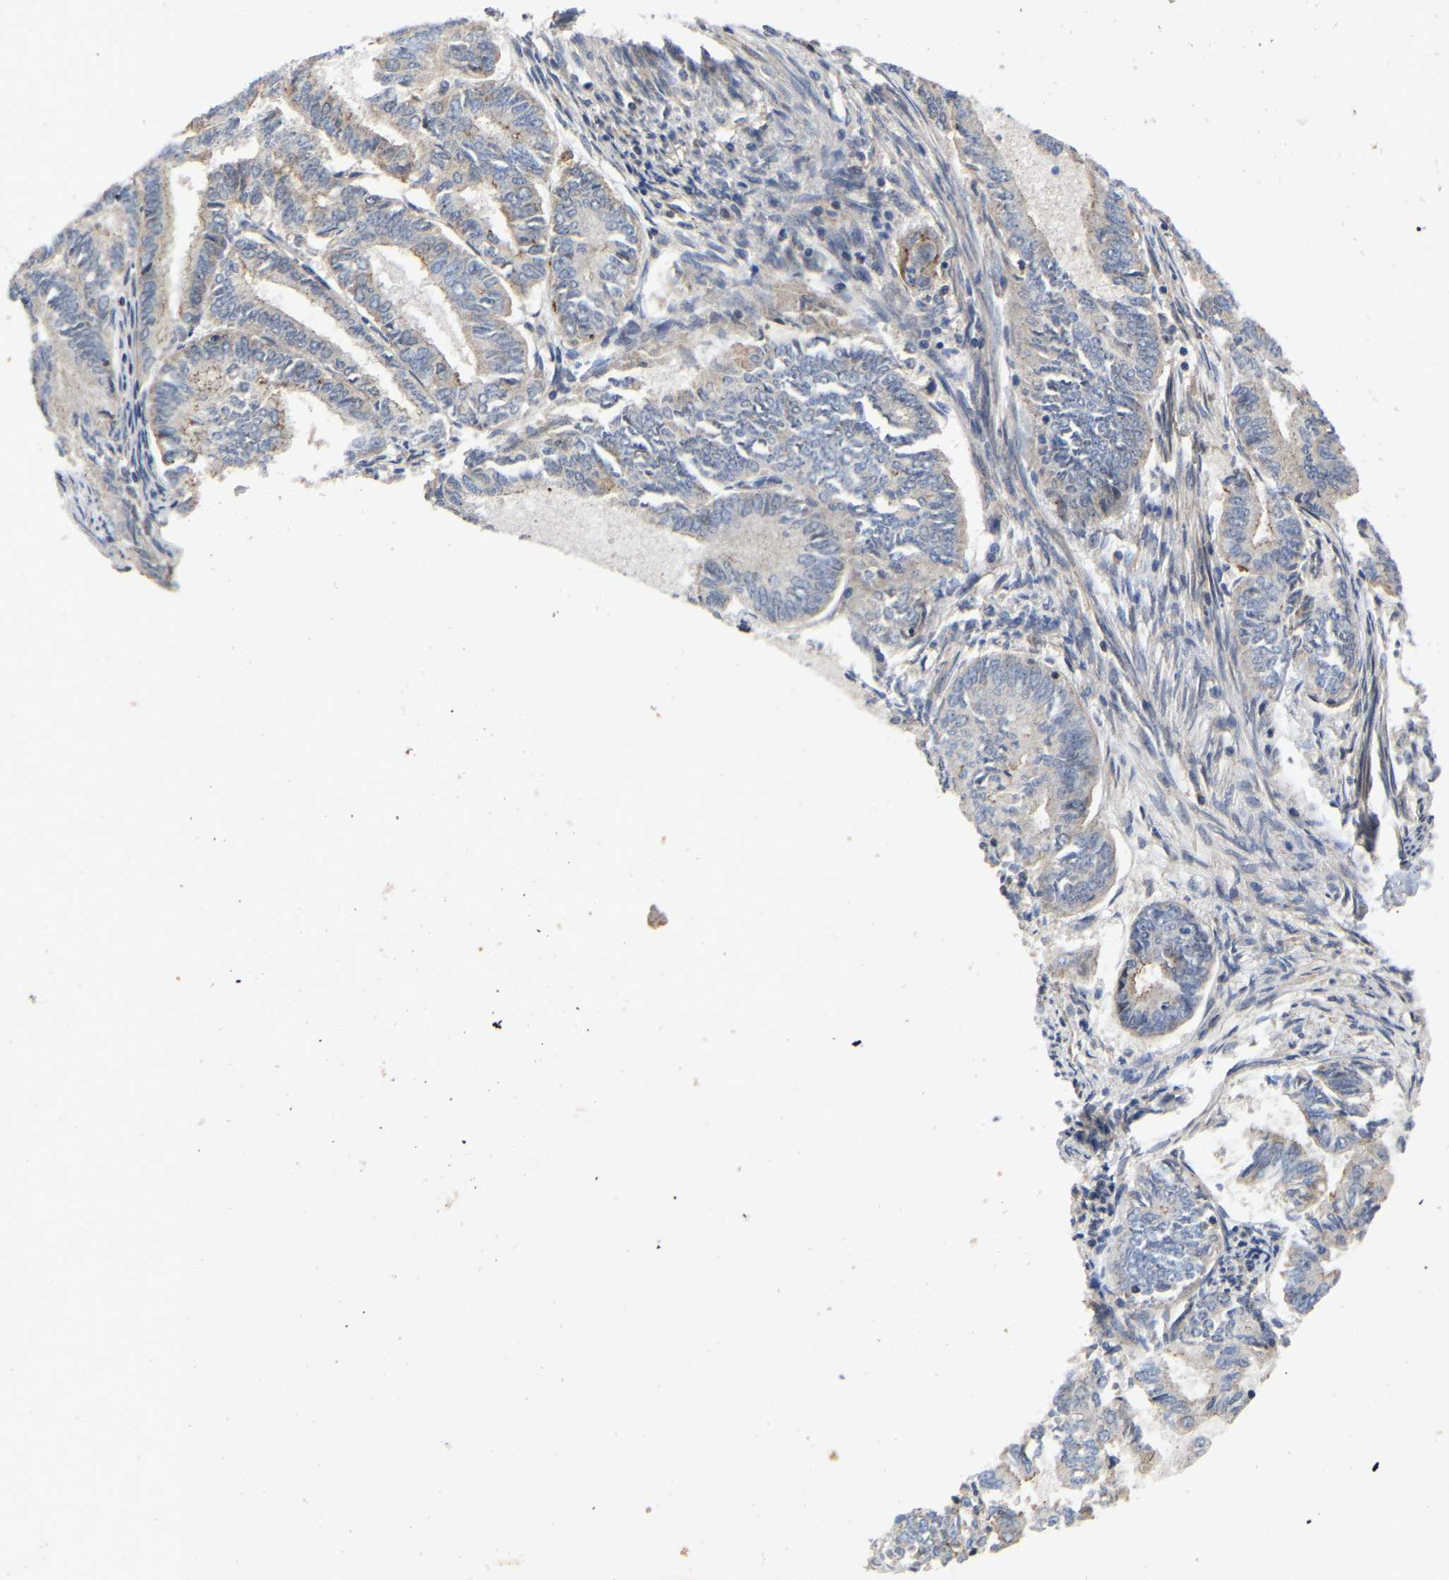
{"staining": {"intensity": "weak", "quantity": "<25%", "location": "cytoplasmic/membranous"}, "tissue": "endometrial cancer", "cell_type": "Tumor cells", "image_type": "cancer", "snomed": [{"axis": "morphology", "description": "Adenocarcinoma, NOS"}, {"axis": "topography", "description": "Endometrium"}], "caption": "IHC histopathology image of neoplastic tissue: endometrial cancer stained with DAB shows no significant protein expression in tumor cells.", "gene": "PRDM14", "patient": {"sex": "female", "age": 86}}